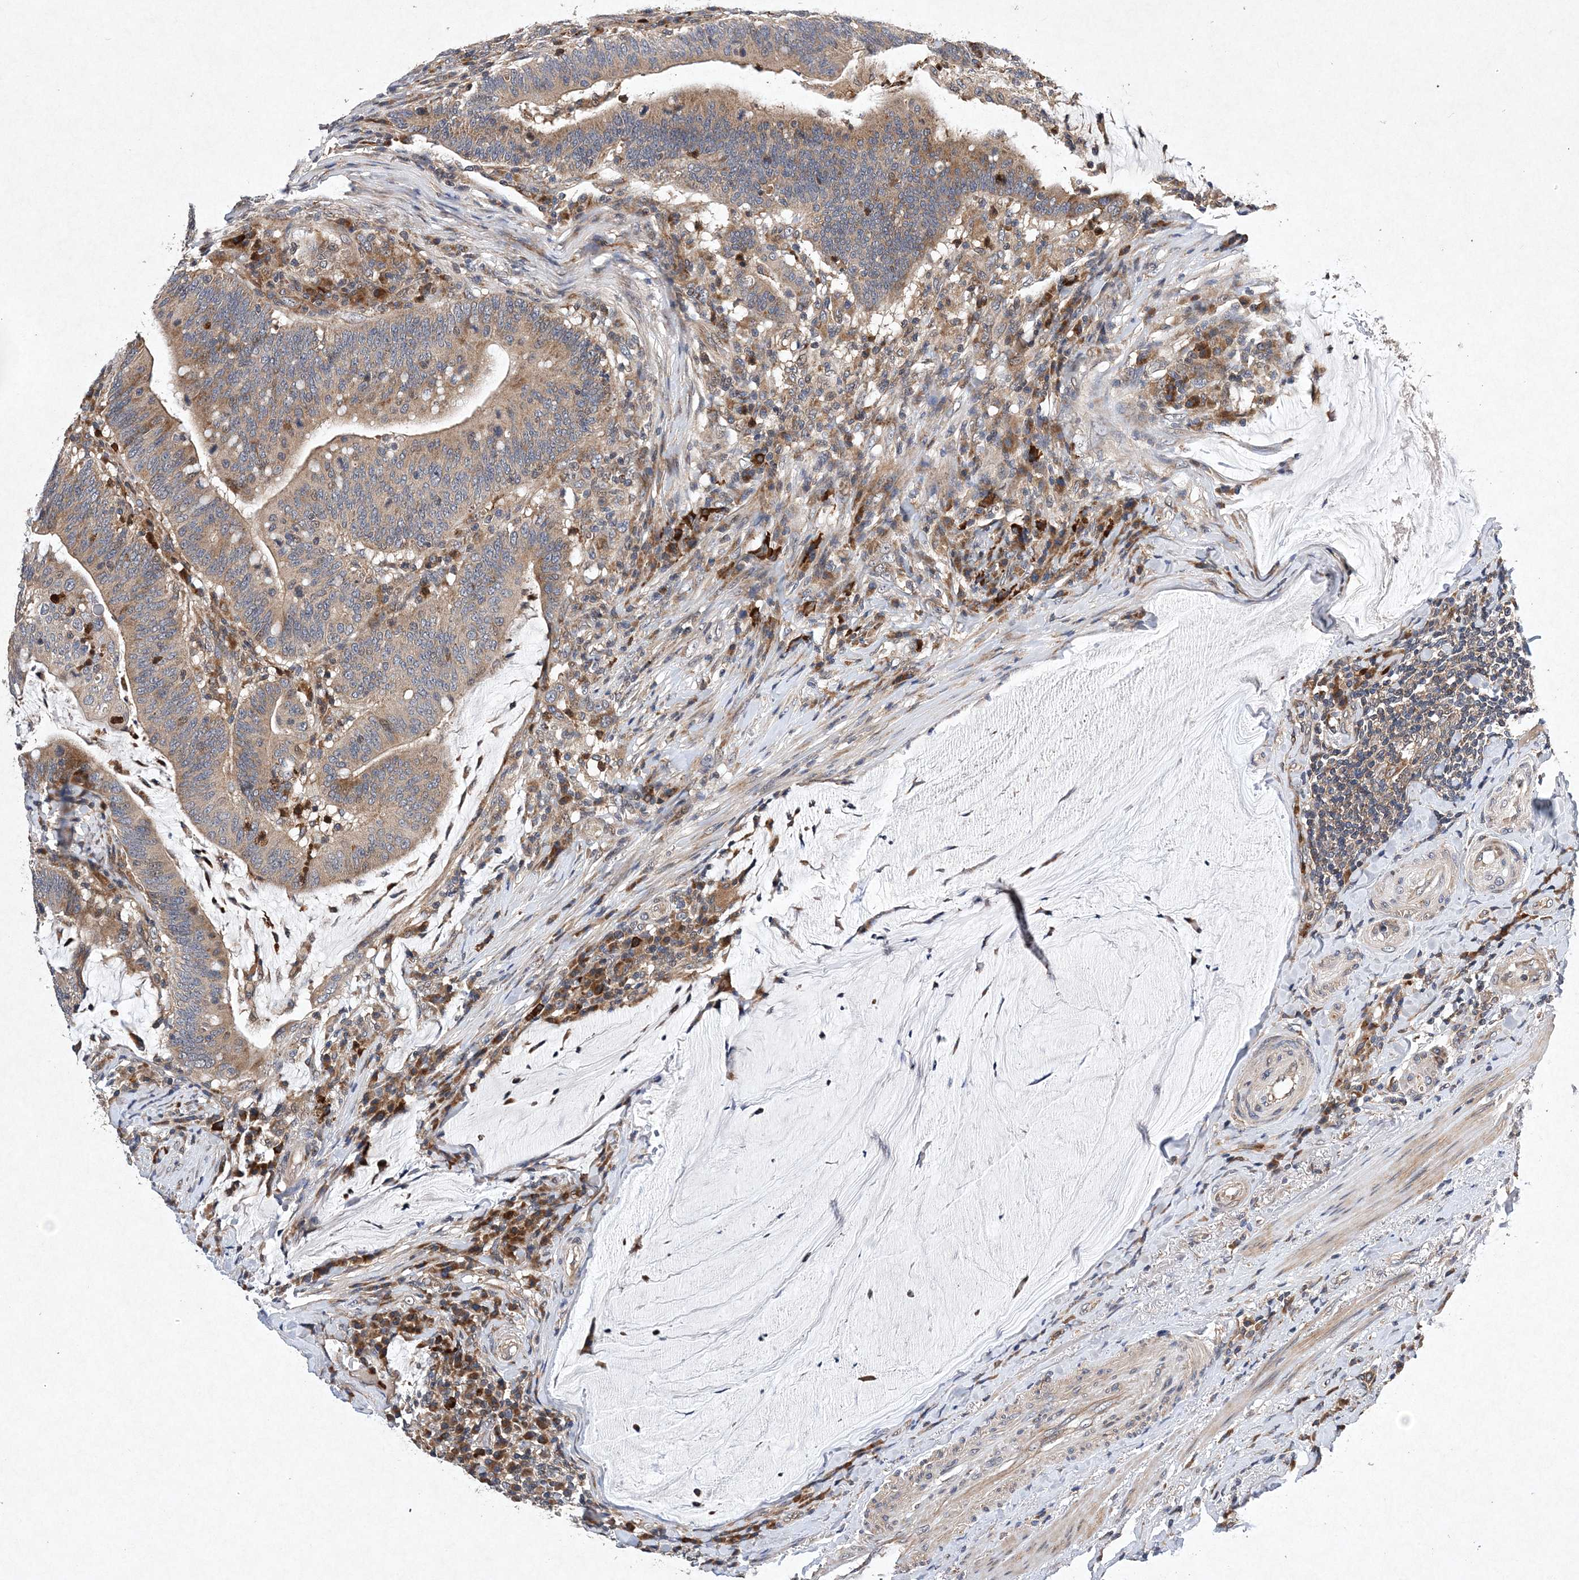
{"staining": {"intensity": "moderate", "quantity": ">75%", "location": "cytoplasmic/membranous"}, "tissue": "colorectal cancer", "cell_type": "Tumor cells", "image_type": "cancer", "snomed": [{"axis": "morphology", "description": "Normal tissue, NOS"}, {"axis": "morphology", "description": "Adenocarcinoma, NOS"}, {"axis": "topography", "description": "Colon"}], "caption": "The immunohistochemical stain highlights moderate cytoplasmic/membranous expression in tumor cells of adenocarcinoma (colorectal) tissue.", "gene": "PROSER1", "patient": {"sex": "female", "age": 66}}